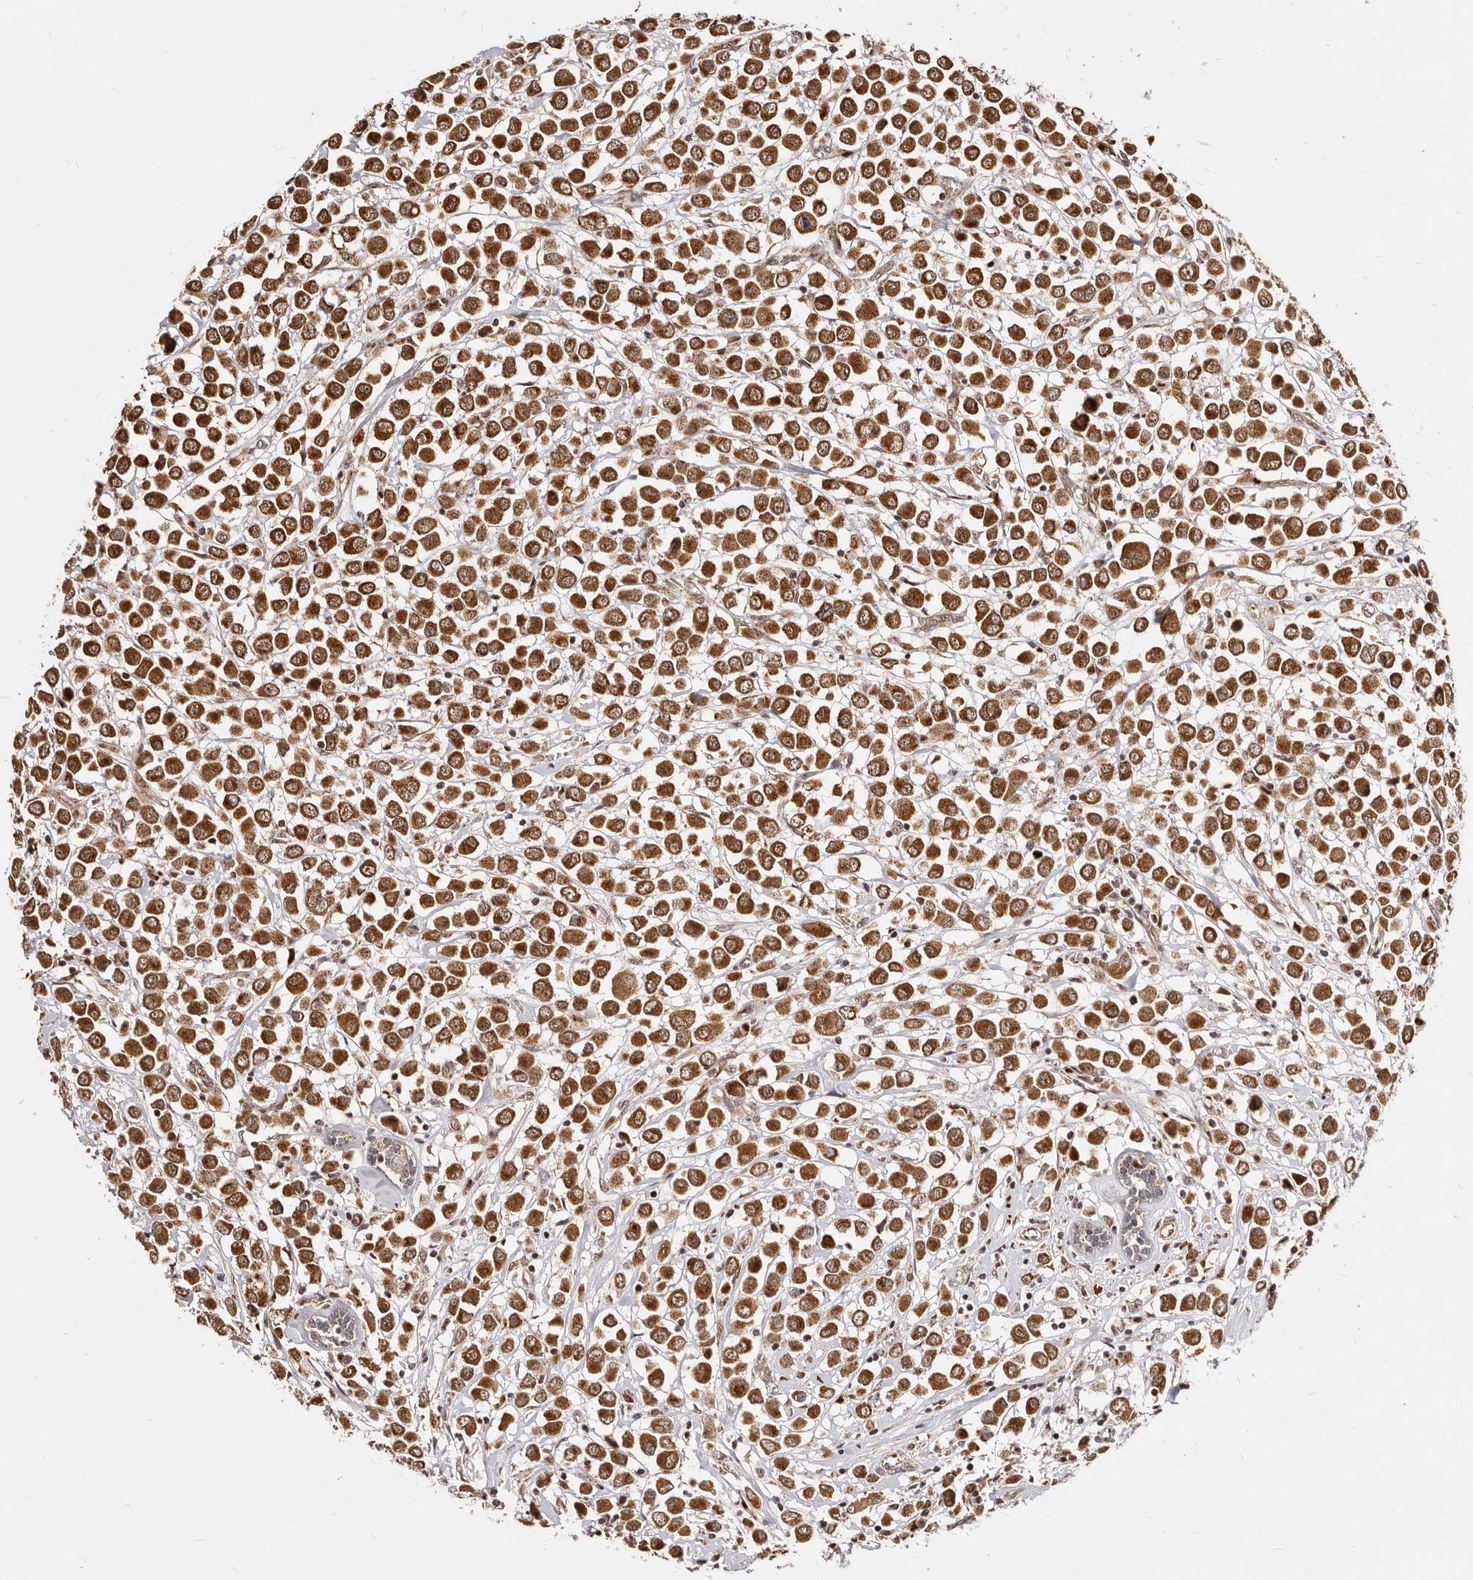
{"staining": {"intensity": "strong", "quantity": ">75%", "location": "cytoplasmic/membranous,nuclear"}, "tissue": "breast cancer", "cell_type": "Tumor cells", "image_type": "cancer", "snomed": [{"axis": "morphology", "description": "Duct carcinoma"}, {"axis": "topography", "description": "Breast"}], "caption": "Protein staining of breast infiltrating ductal carcinoma tissue displays strong cytoplasmic/membranous and nuclear expression in about >75% of tumor cells.", "gene": "SEC14L1", "patient": {"sex": "female", "age": 61}}